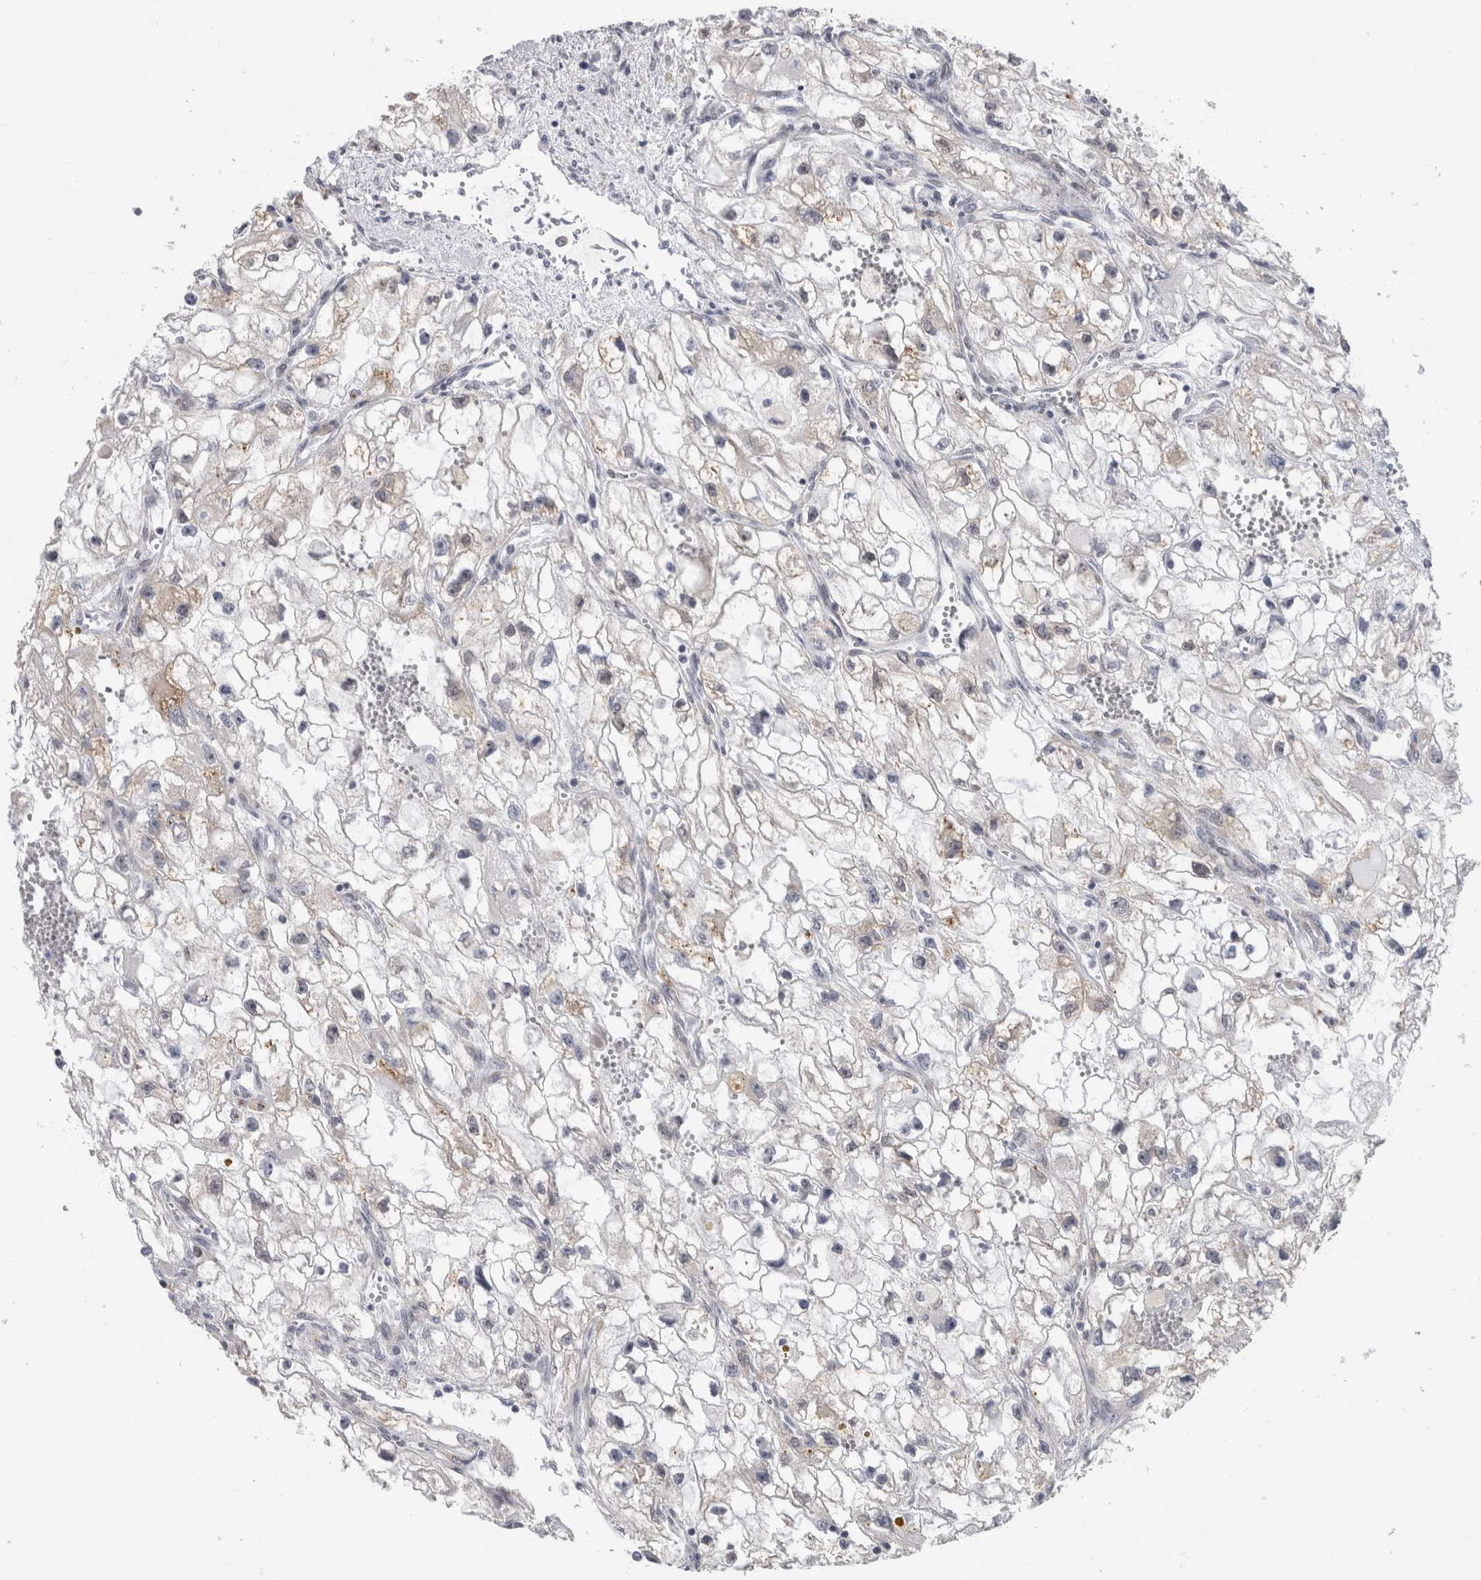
{"staining": {"intensity": "negative", "quantity": "none", "location": "none"}, "tissue": "renal cancer", "cell_type": "Tumor cells", "image_type": "cancer", "snomed": [{"axis": "morphology", "description": "Adenocarcinoma, NOS"}, {"axis": "topography", "description": "Kidney"}], "caption": "An image of human renal adenocarcinoma is negative for staining in tumor cells.", "gene": "TMEM242", "patient": {"sex": "female", "age": 70}}